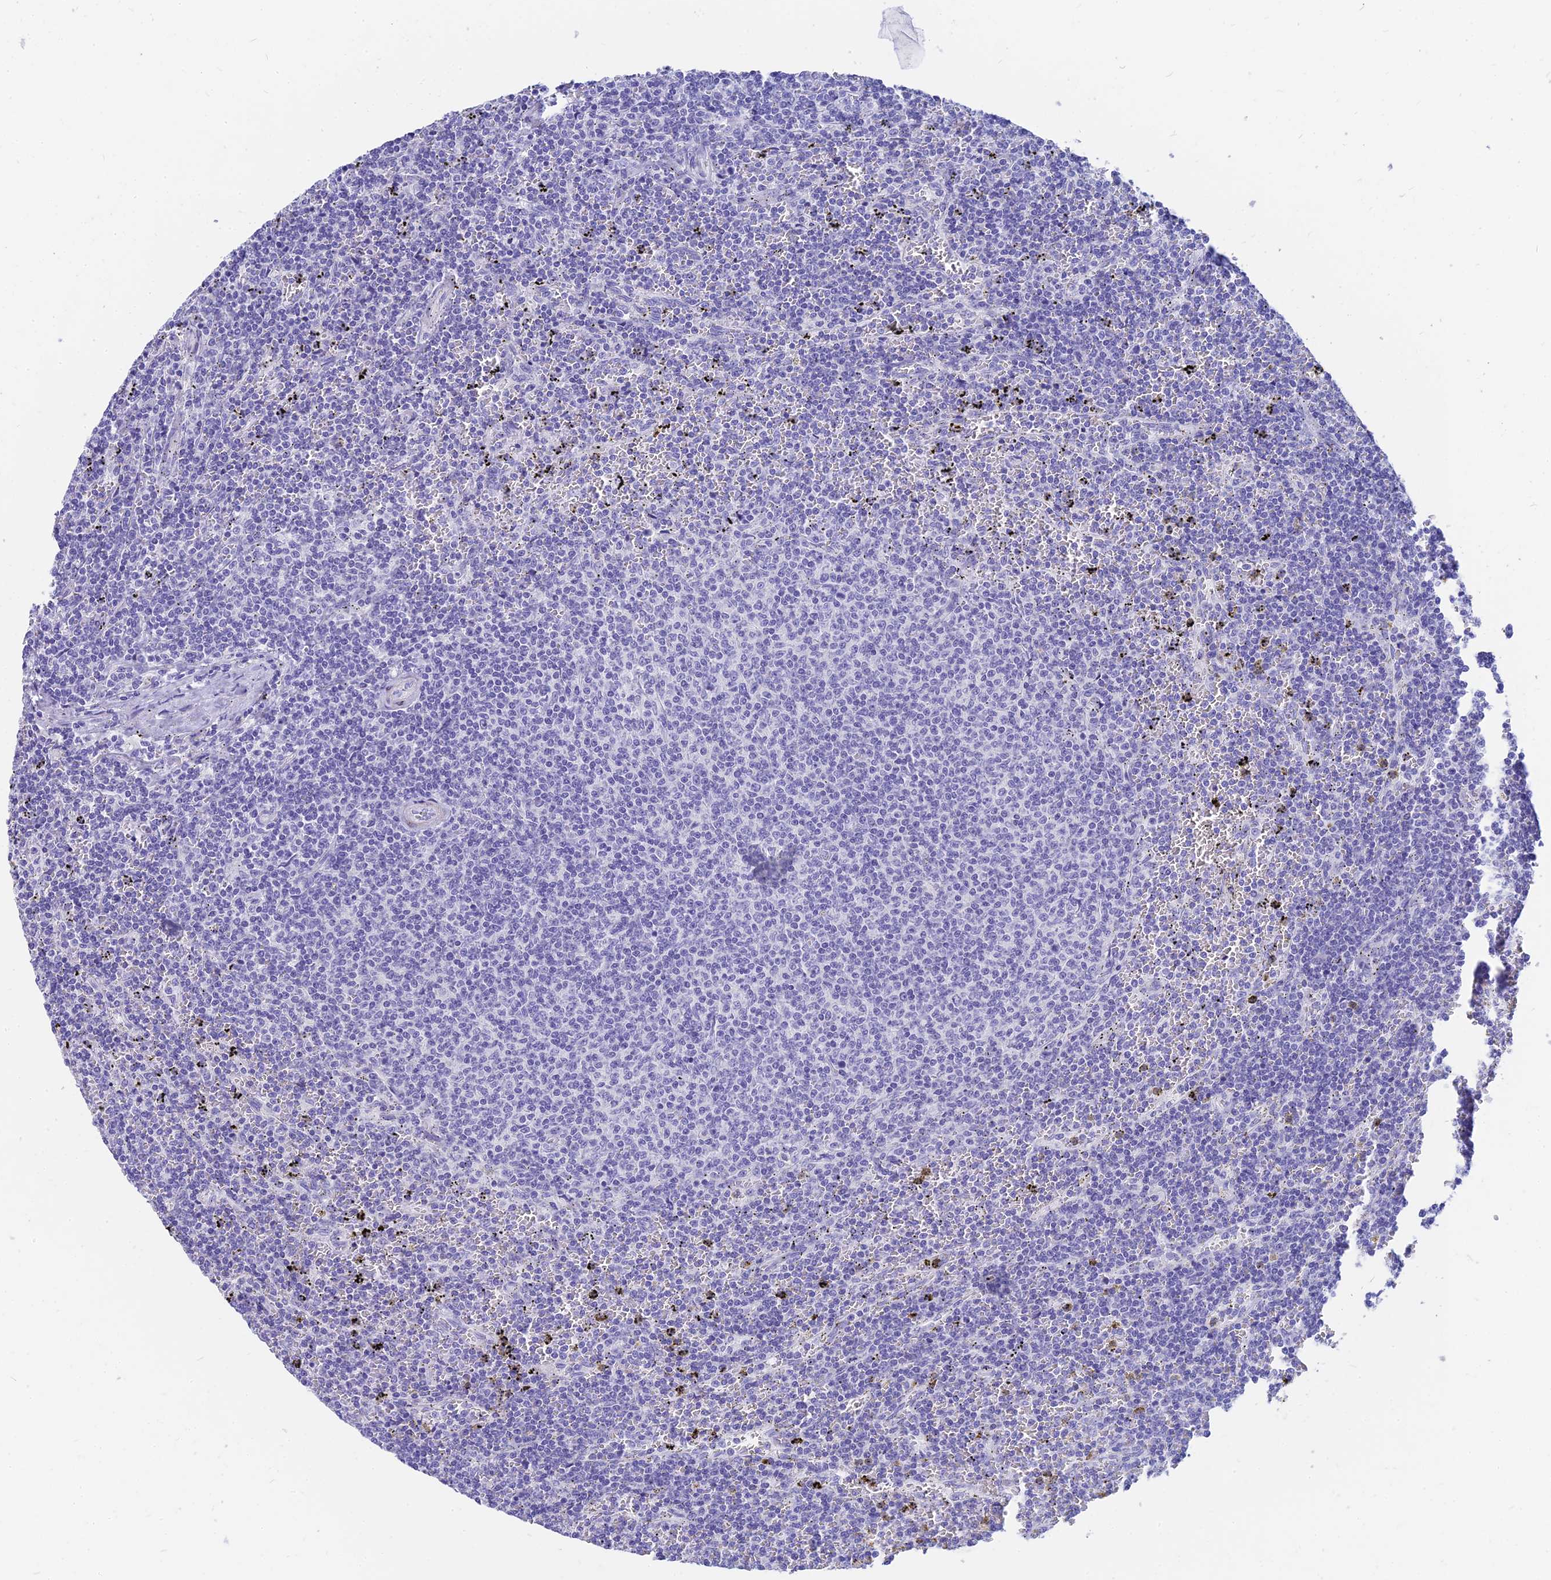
{"staining": {"intensity": "negative", "quantity": "none", "location": "none"}, "tissue": "lymphoma", "cell_type": "Tumor cells", "image_type": "cancer", "snomed": [{"axis": "morphology", "description": "Malignant lymphoma, non-Hodgkin's type, Low grade"}, {"axis": "topography", "description": "Spleen"}], "caption": "DAB immunohistochemical staining of malignant lymphoma, non-Hodgkin's type (low-grade) exhibits no significant expression in tumor cells.", "gene": "SLC36A2", "patient": {"sex": "female", "age": 50}}